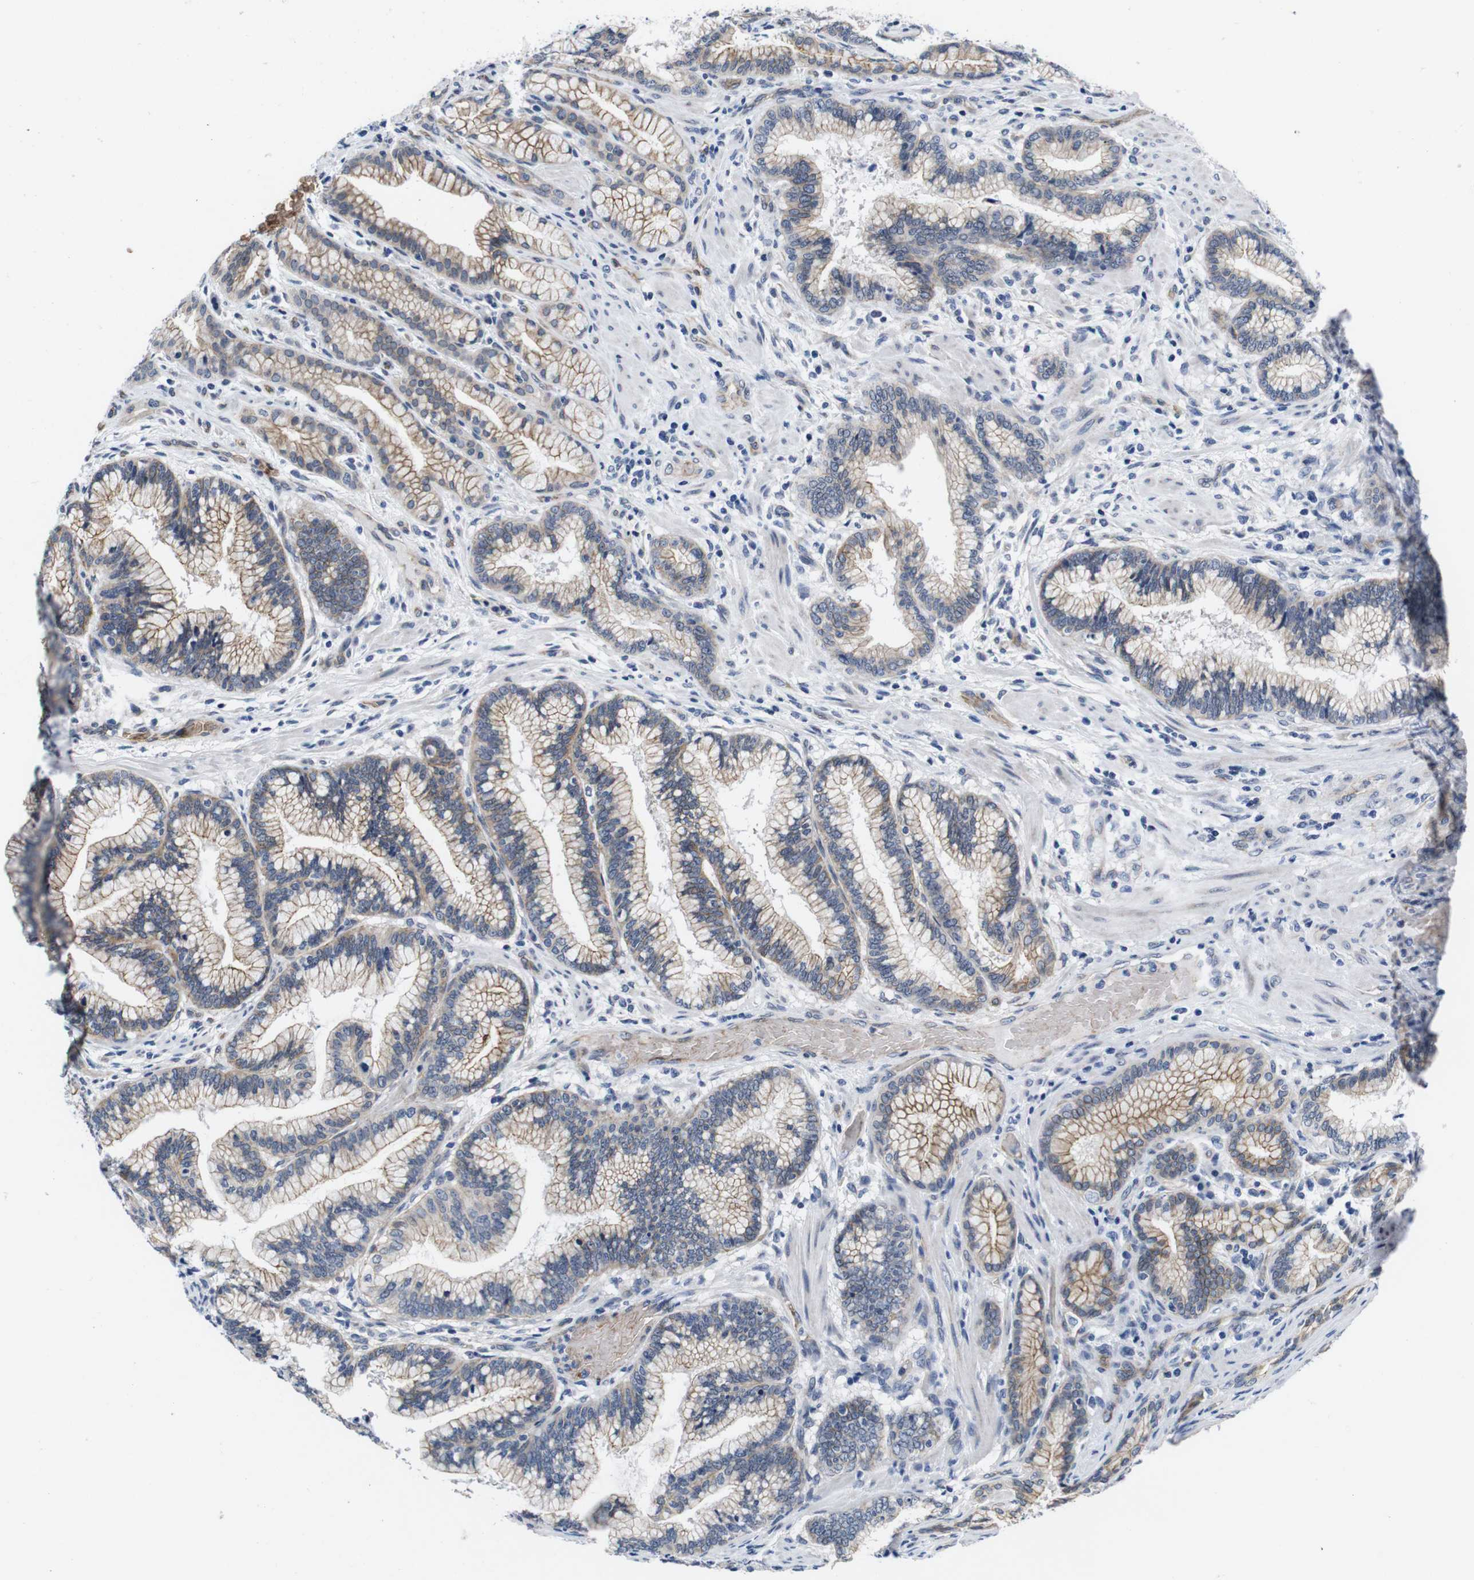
{"staining": {"intensity": "moderate", "quantity": ">75%", "location": "cytoplasmic/membranous"}, "tissue": "pancreatic cancer", "cell_type": "Tumor cells", "image_type": "cancer", "snomed": [{"axis": "morphology", "description": "Adenocarcinoma, NOS"}, {"axis": "topography", "description": "Pancreas"}], "caption": "This is a histology image of immunohistochemistry staining of pancreatic cancer, which shows moderate expression in the cytoplasmic/membranous of tumor cells.", "gene": "SOCS3", "patient": {"sex": "female", "age": 64}}